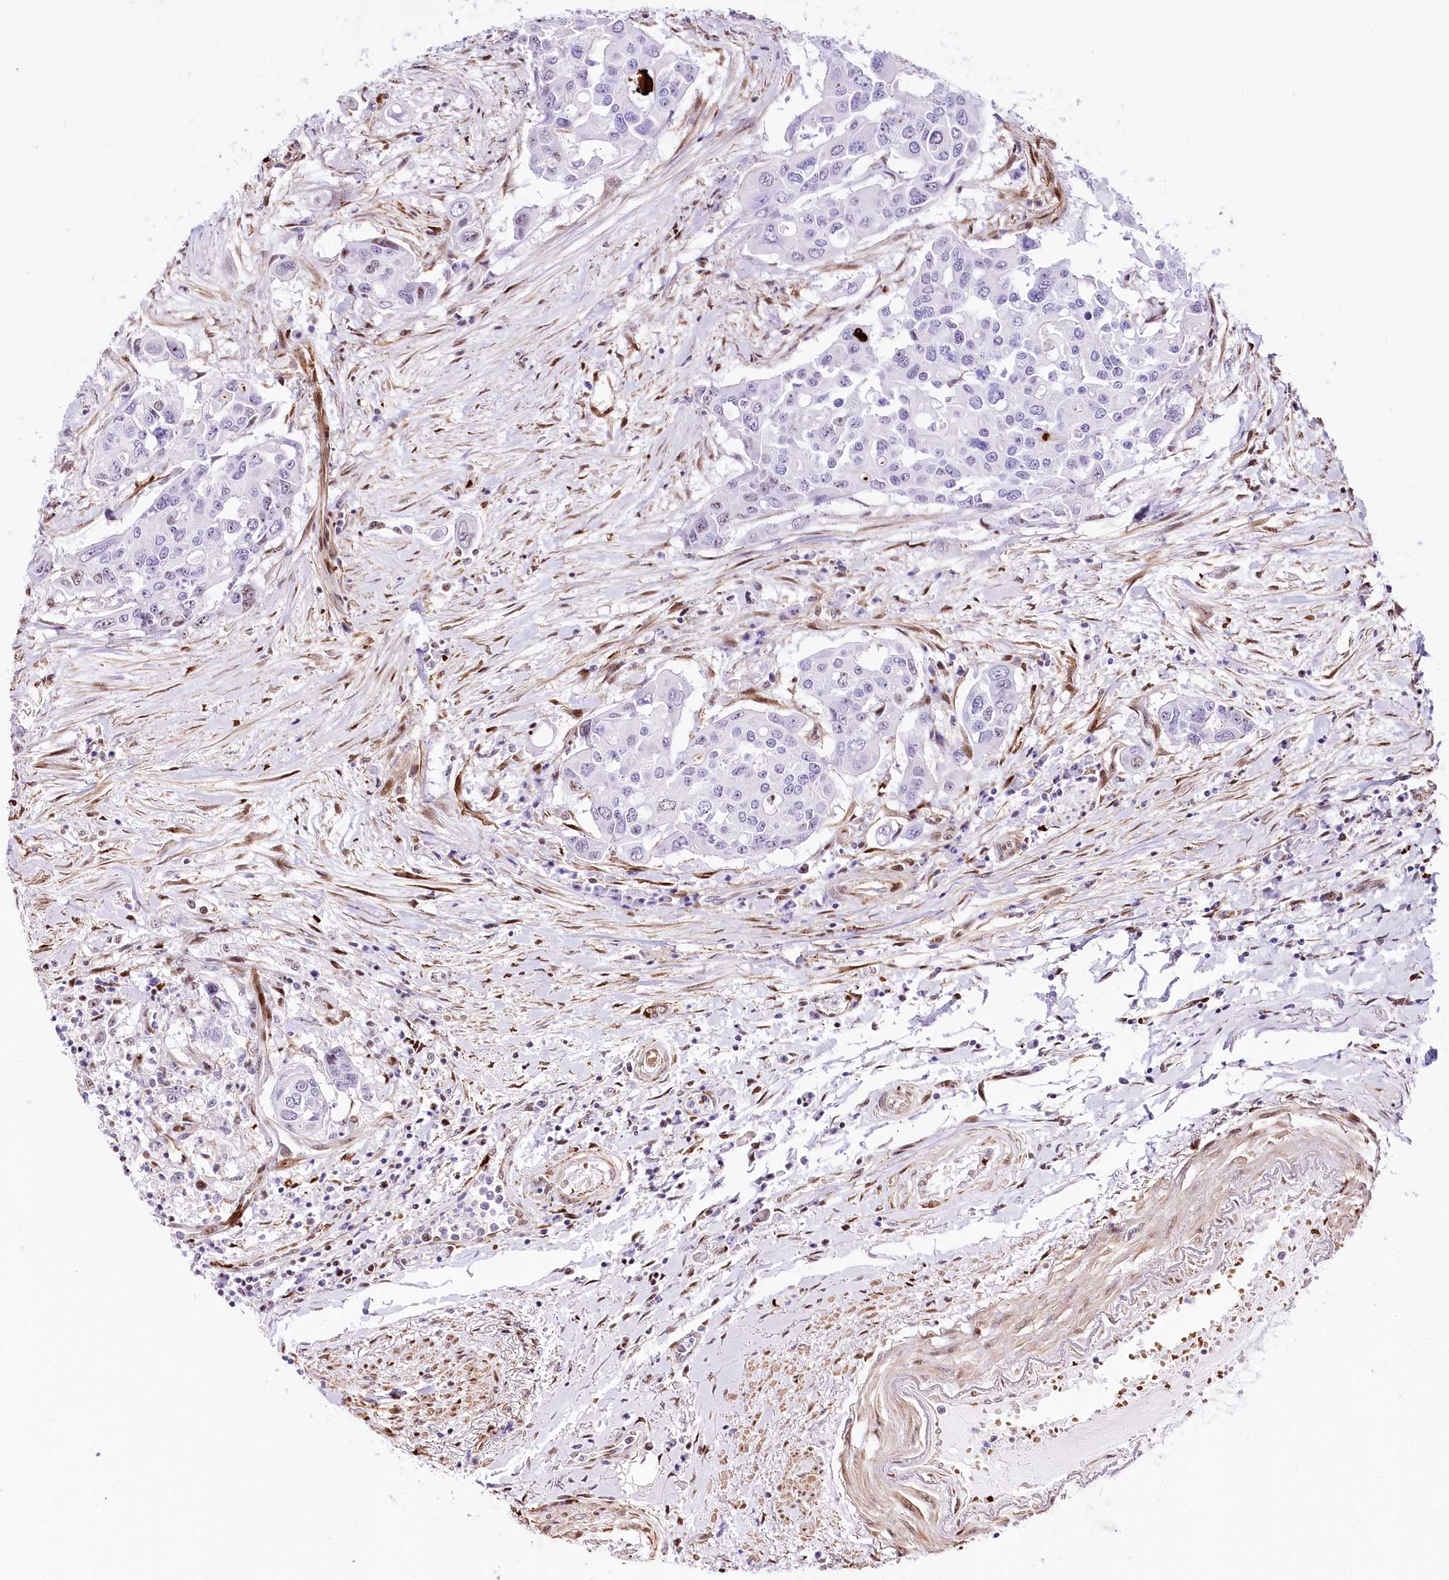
{"staining": {"intensity": "moderate", "quantity": "<25%", "location": "nuclear"}, "tissue": "colorectal cancer", "cell_type": "Tumor cells", "image_type": "cancer", "snomed": [{"axis": "morphology", "description": "Adenocarcinoma, NOS"}, {"axis": "topography", "description": "Colon"}], "caption": "Protein staining reveals moderate nuclear positivity in approximately <25% of tumor cells in adenocarcinoma (colorectal).", "gene": "PTMS", "patient": {"sex": "male", "age": 77}}